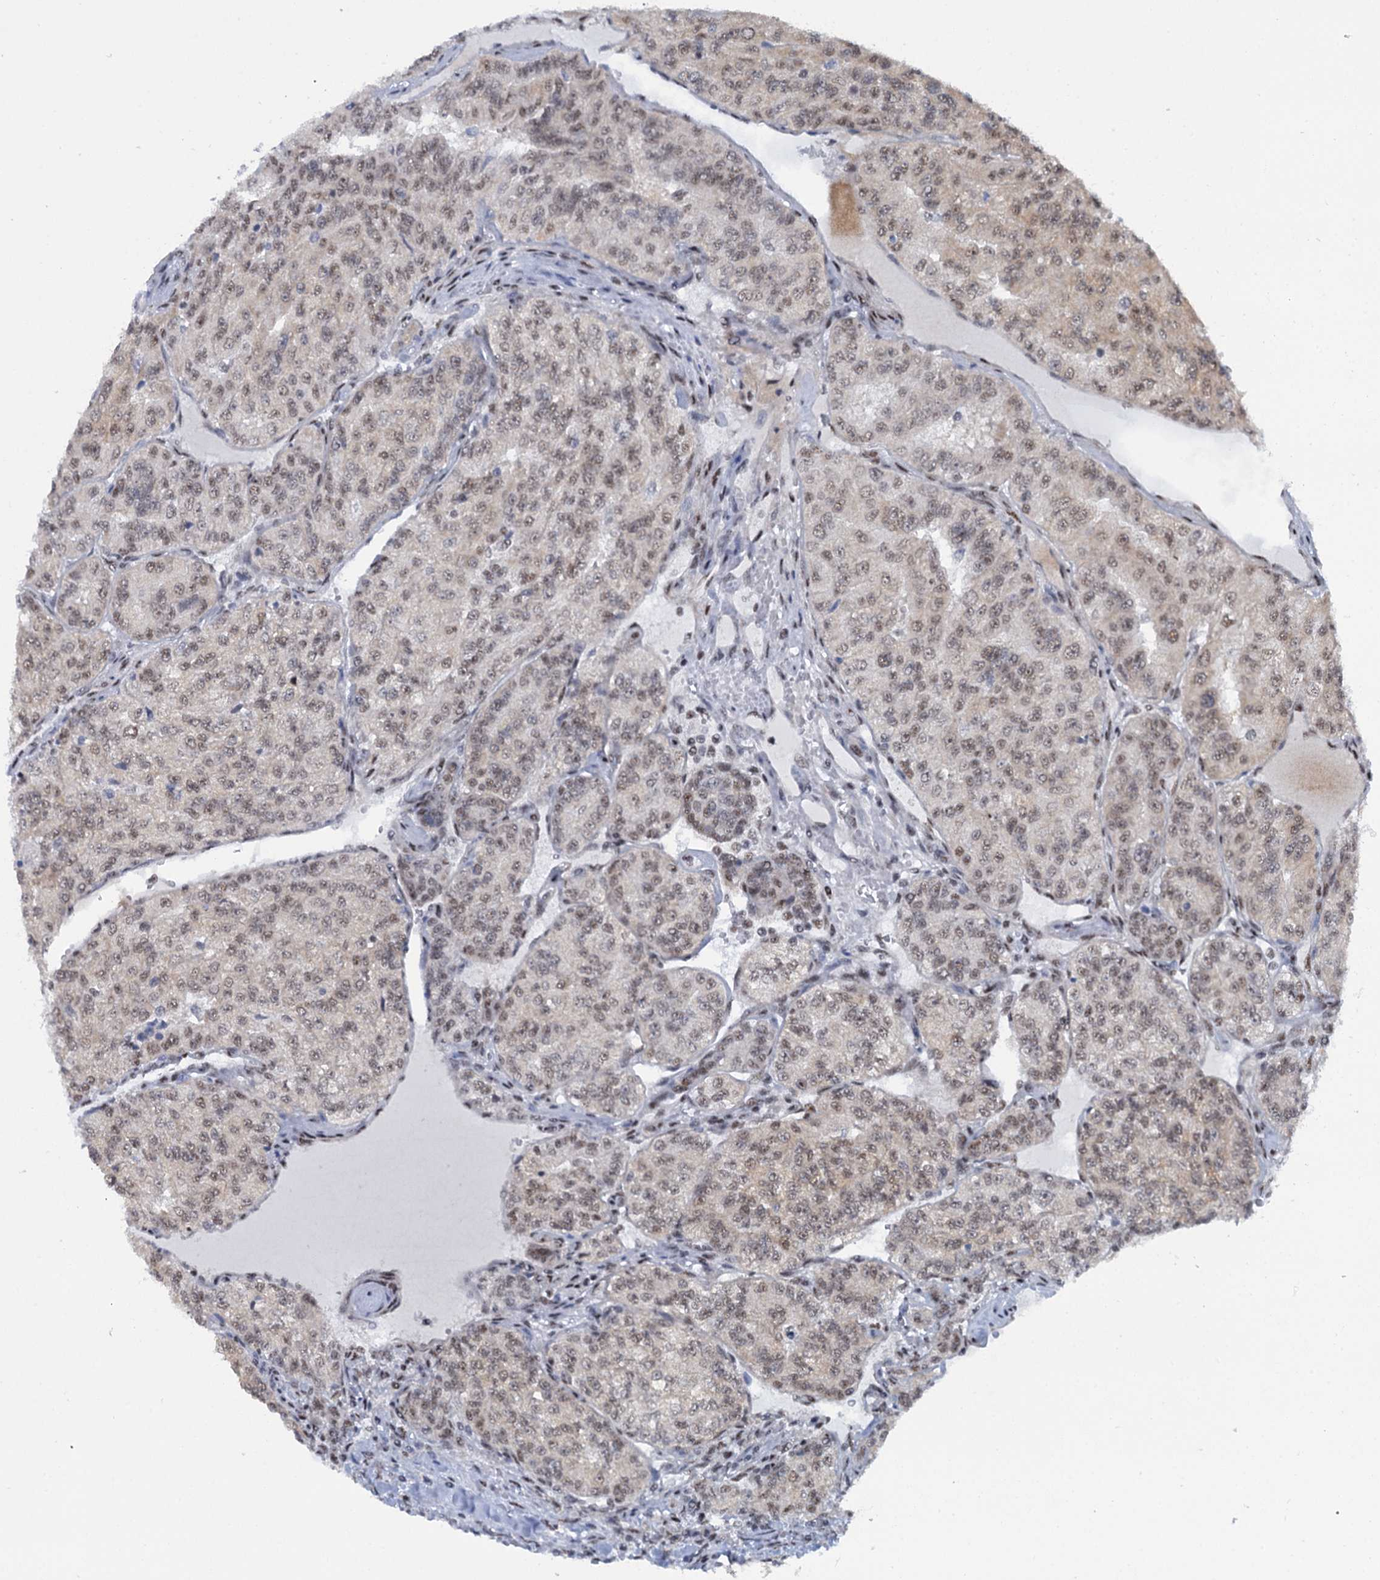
{"staining": {"intensity": "moderate", "quantity": ">75%", "location": "nuclear"}, "tissue": "renal cancer", "cell_type": "Tumor cells", "image_type": "cancer", "snomed": [{"axis": "morphology", "description": "Adenocarcinoma, NOS"}, {"axis": "topography", "description": "Kidney"}], "caption": "There is medium levels of moderate nuclear positivity in tumor cells of adenocarcinoma (renal), as demonstrated by immunohistochemical staining (brown color).", "gene": "SREK1", "patient": {"sex": "female", "age": 63}}